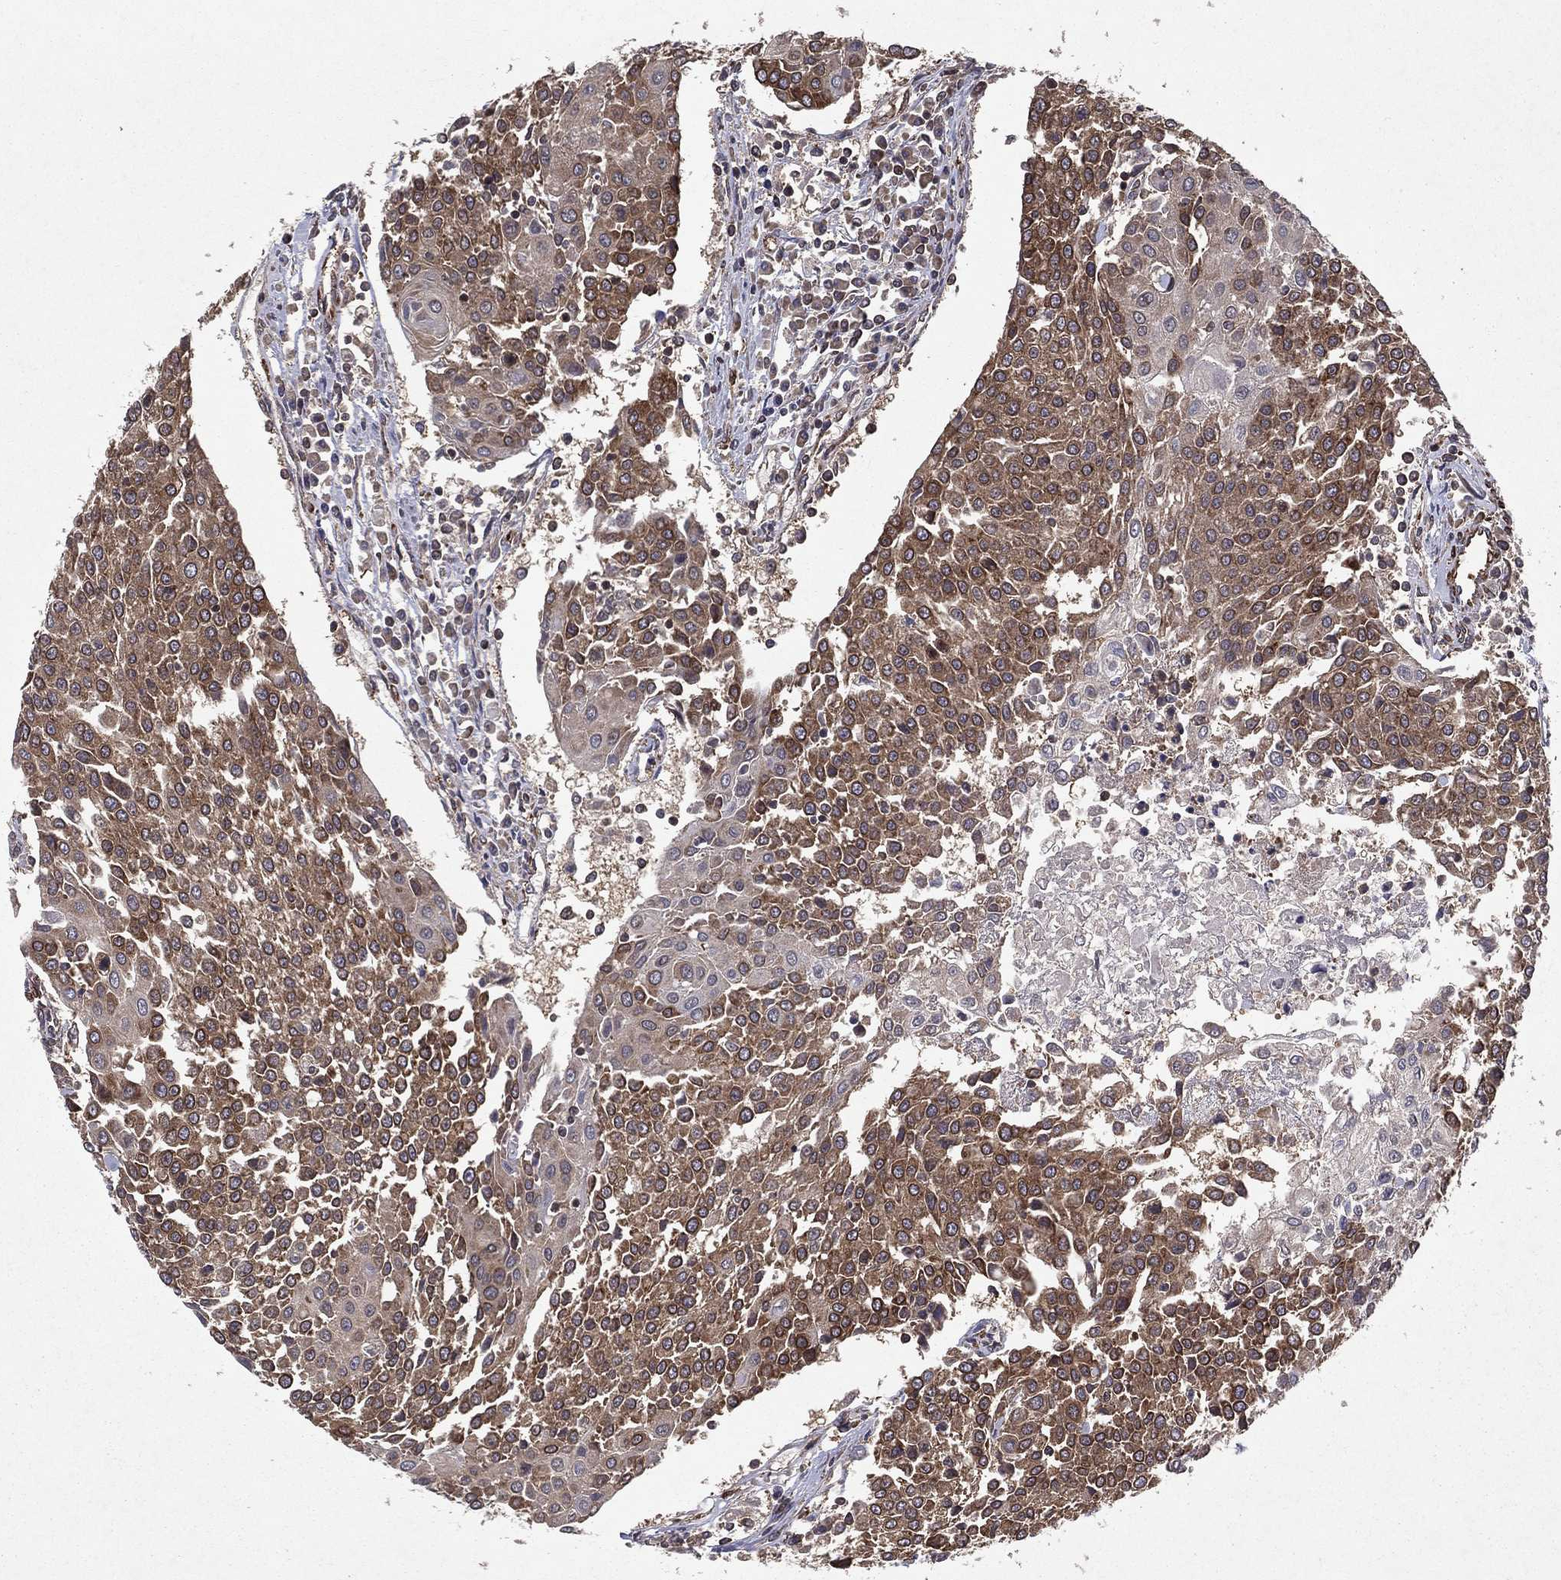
{"staining": {"intensity": "moderate", "quantity": ">75%", "location": "cytoplasmic/membranous"}, "tissue": "urothelial cancer", "cell_type": "Tumor cells", "image_type": "cancer", "snomed": [{"axis": "morphology", "description": "Urothelial carcinoma, High grade"}, {"axis": "topography", "description": "Urinary bladder"}], "caption": "Immunohistochemistry of human urothelial cancer exhibits medium levels of moderate cytoplasmic/membranous staining in approximately >75% of tumor cells.", "gene": "CERS2", "patient": {"sex": "female", "age": 85}}